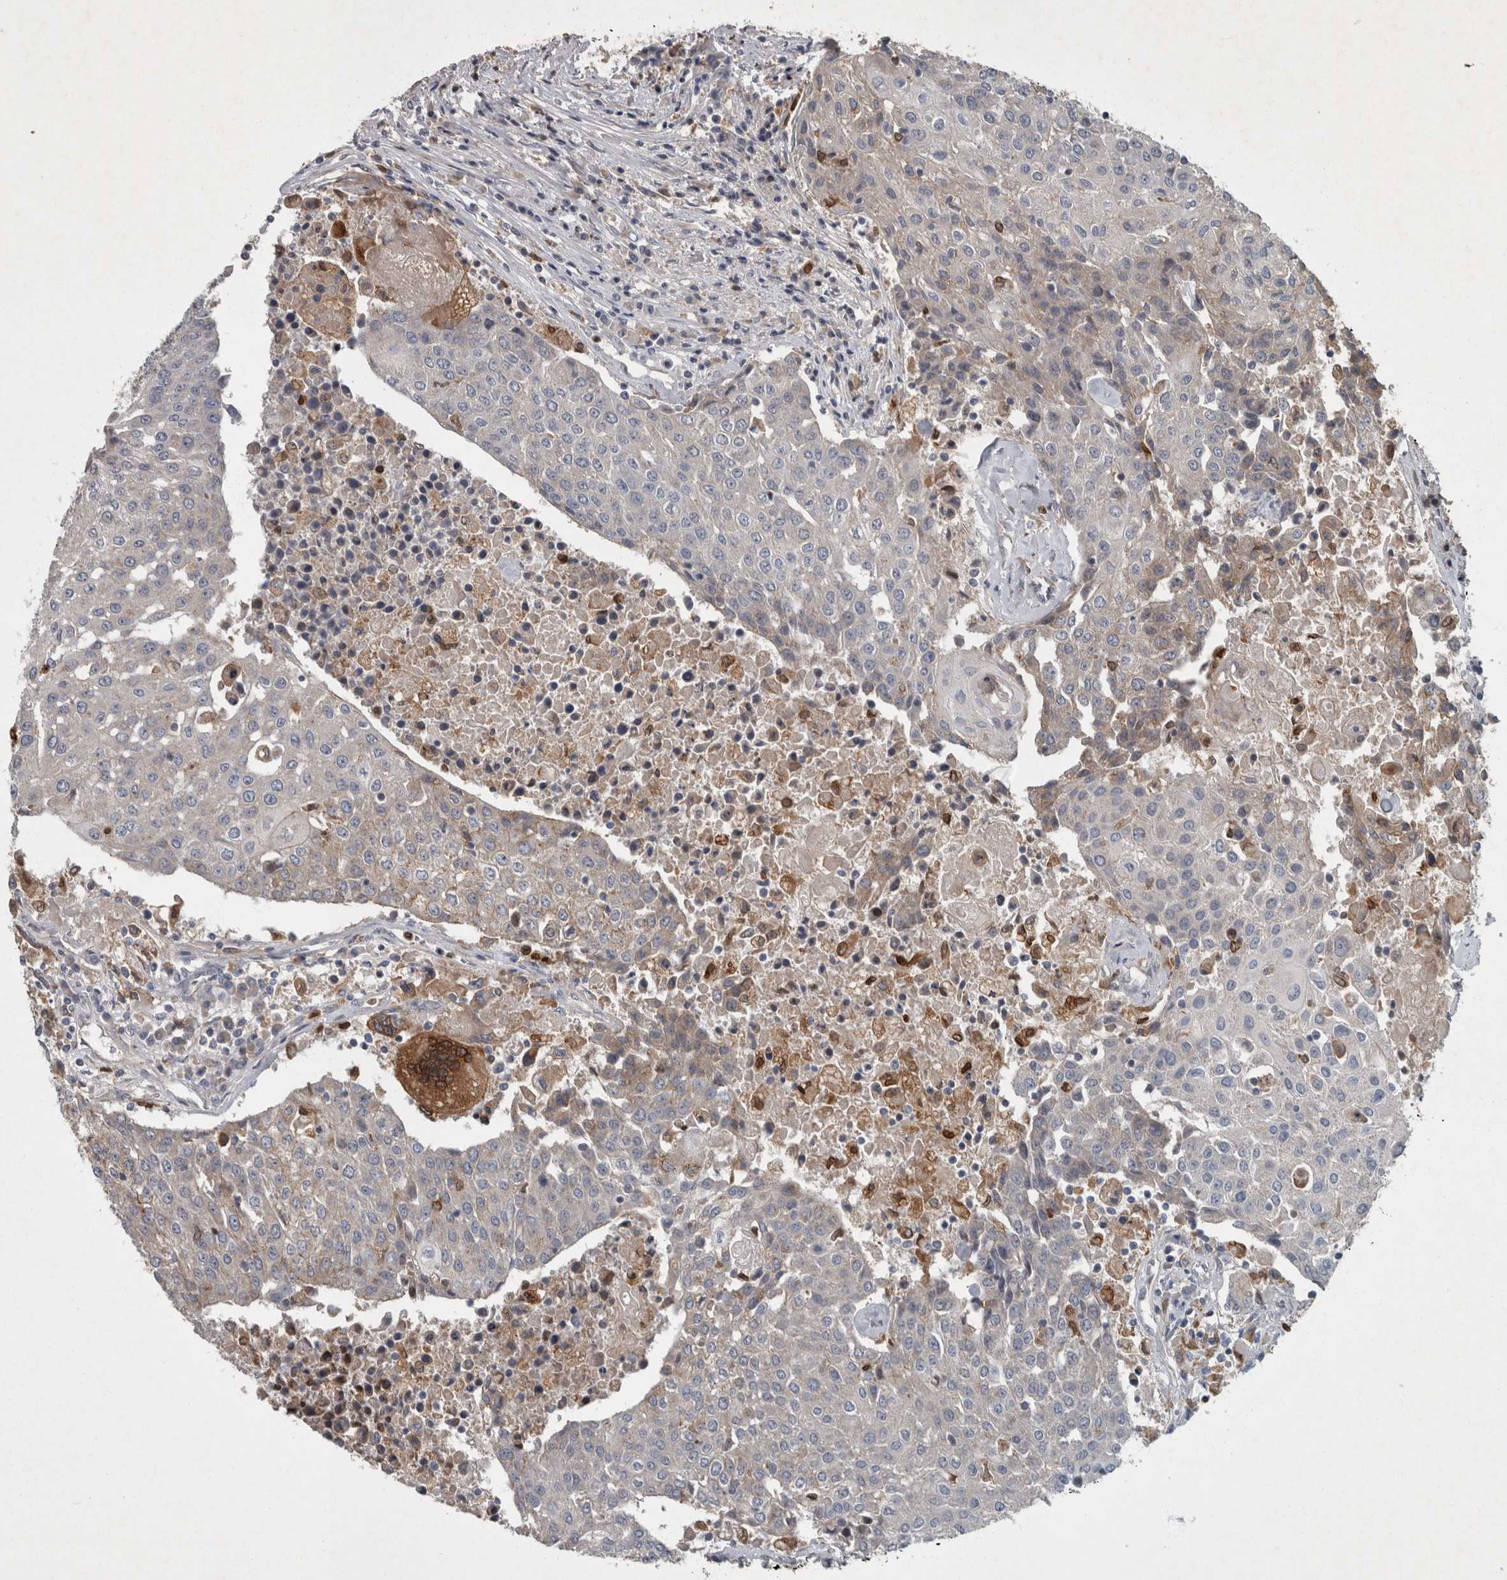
{"staining": {"intensity": "weak", "quantity": "<25%", "location": "cytoplasmic/membranous"}, "tissue": "urothelial cancer", "cell_type": "Tumor cells", "image_type": "cancer", "snomed": [{"axis": "morphology", "description": "Urothelial carcinoma, High grade"}, {"axis": "topography", "description": "Urinary bladder"}], "caption": "DAB immunohistochemical staining of human urothelial cancer displays no significant expression in tumor cells. (DAB (3,3'-diaminobenzidine) immunohistochemistry (IHC) with hematoxylin counter stain).", "gene": "PPP1R3C", "patient": {"sex": "female", "age": 85}}